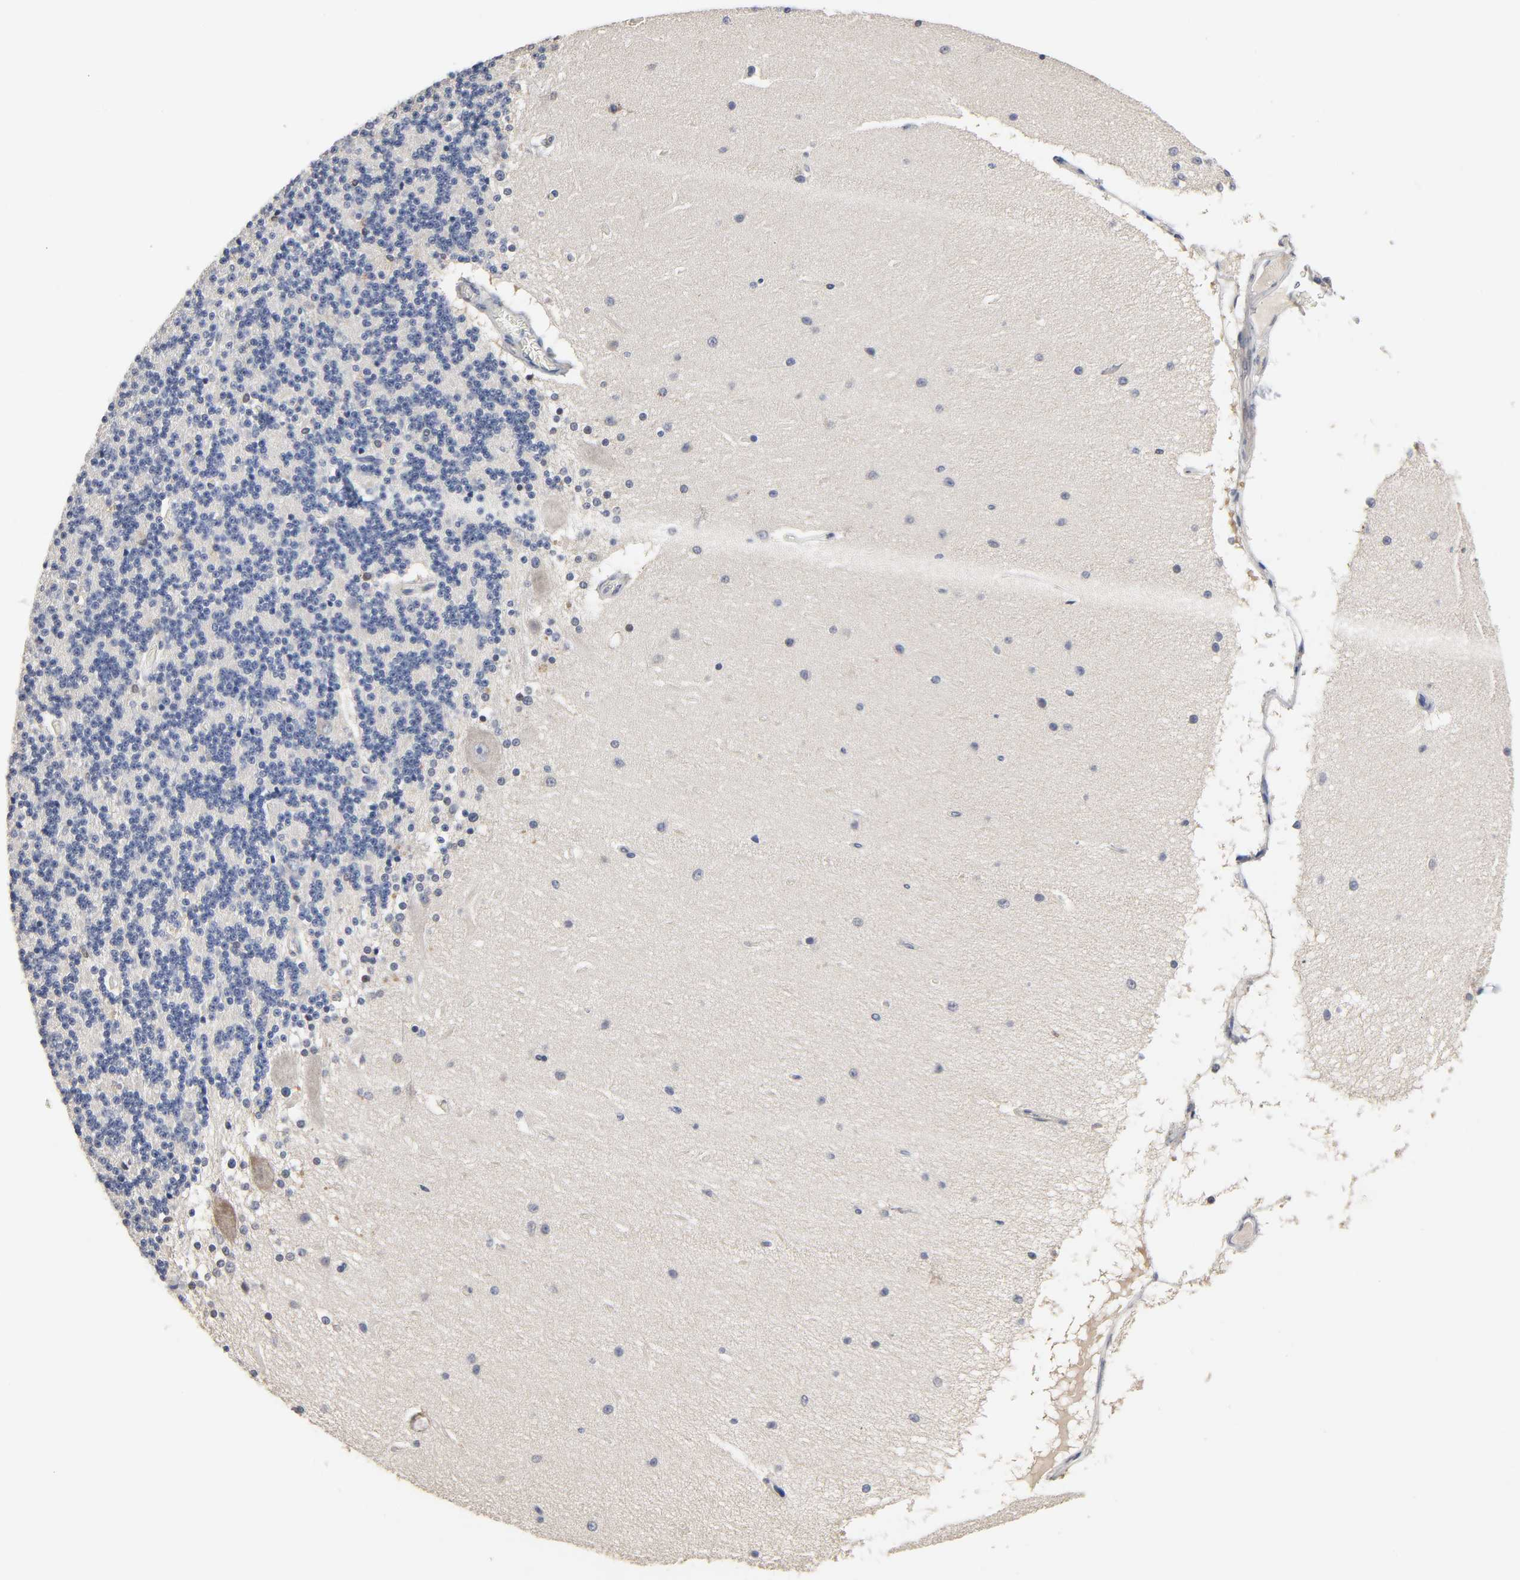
{"staining": {"intensity": "negative", "quantity": "none", "location": "none"}, "tissue": "cerebellum", "cell_type": "Cells in granular layer", "image_type": "normal", "snomed": [{"axis": "morphology", "description": "Normal tissue, NOS"}, {"axis": "topography", "description": "Cerebellum"}], "caption": "Photomicrograph shows no protein positivity in cells in granular layer of normal cerebellum.", "gene": "HDLBP", "patient": {"sex": "female", "age": 54}}